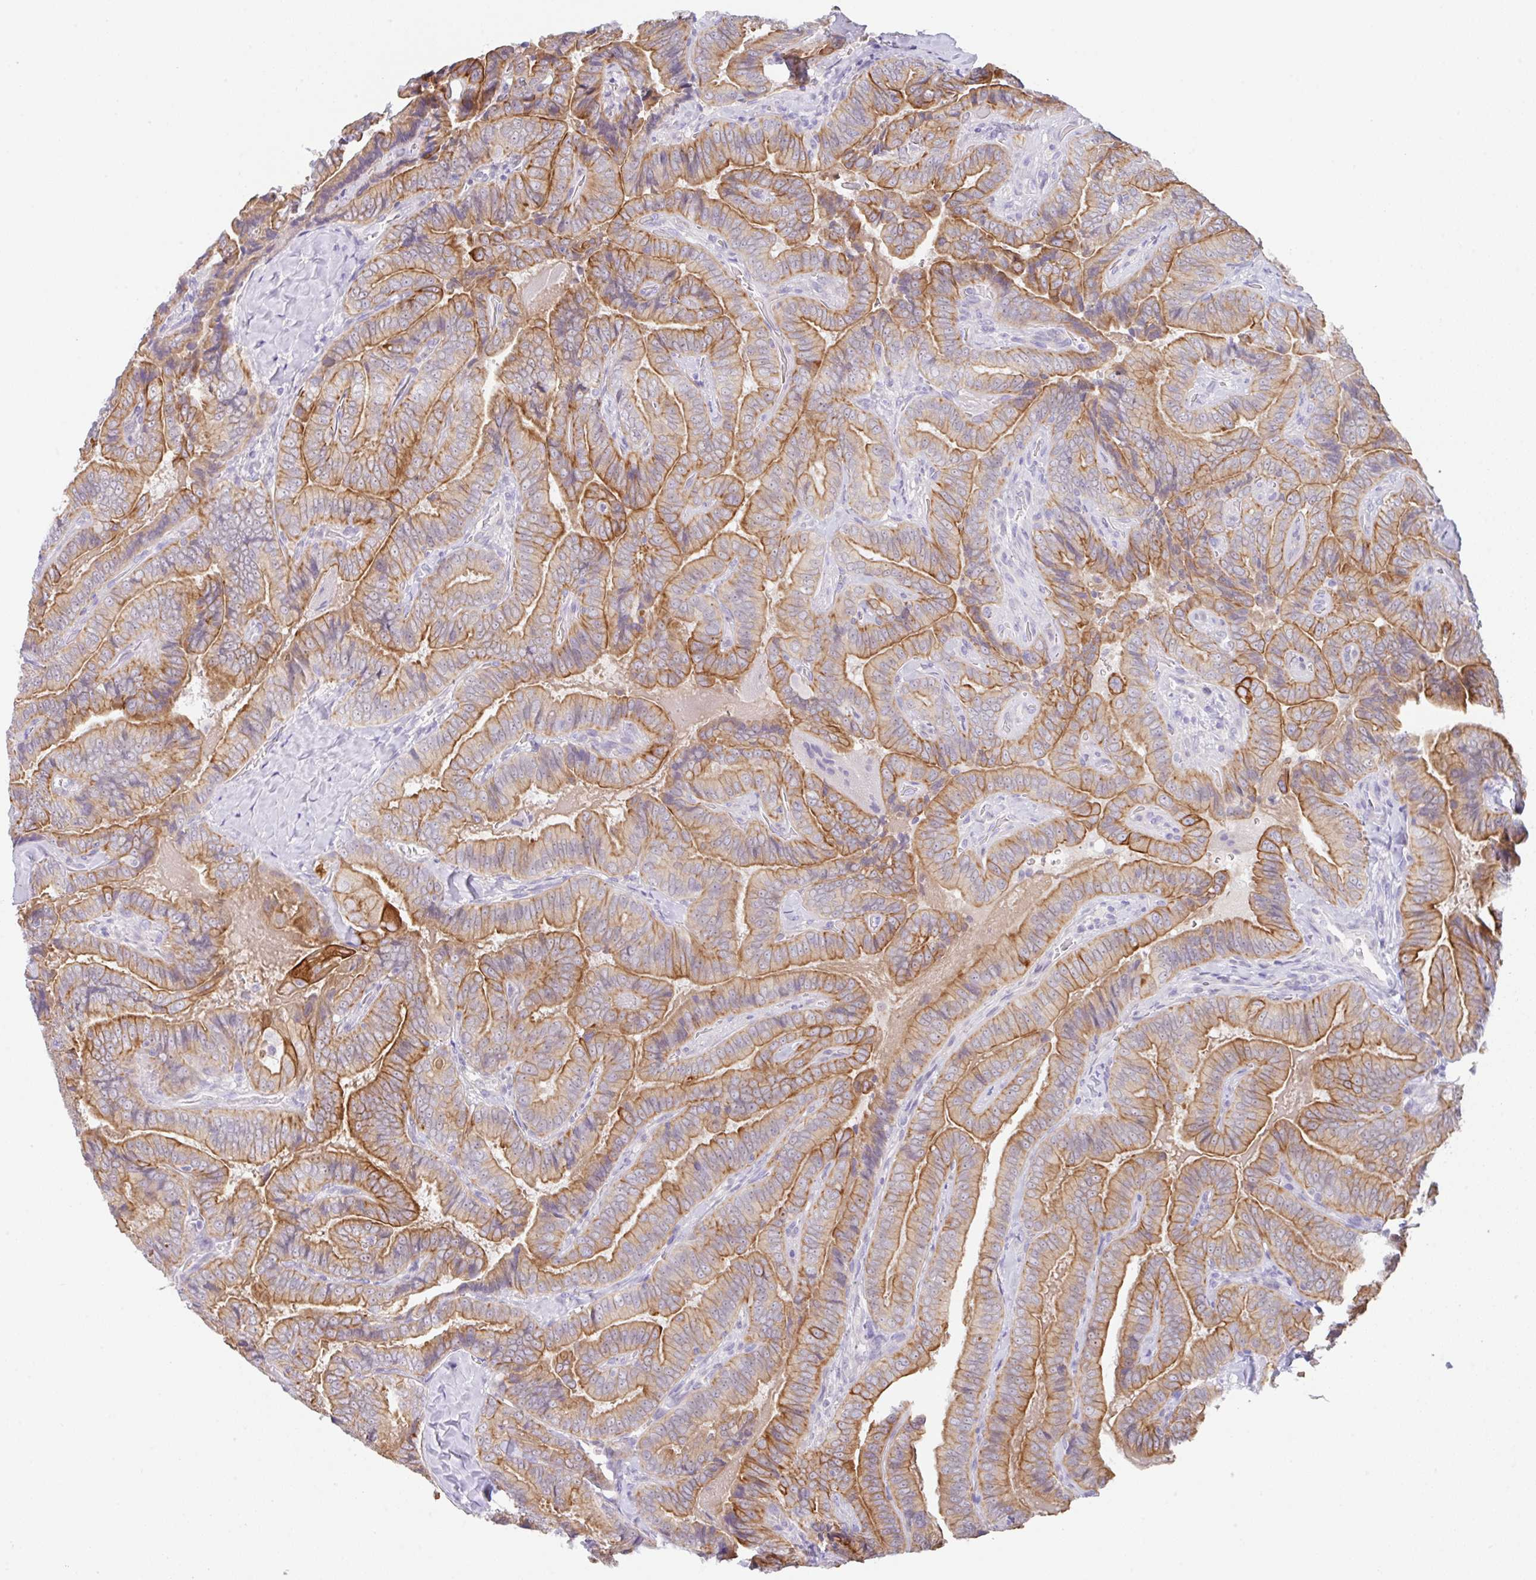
{"staining": {"intensity": "moderate", "quantity": "25%-75%", "location": "cytoplasmic/membranous"}, "tissue": "thyroid cancer", "cell_type": "Tumor cells", "image_type": "cancer", "snomed": [{"axis": "morphology", "description": "Papillary adenocarcinoma, NOS"}, {"axis": "topography", "description": "Thyroid gland"}], "caption": "DAB (3,3'-diaminobenzidine) immunohistochemical staining of human papillary adenocarcinoma (thyroid) demonstrates moderate cytoplasmic/membranous protein expression in about 25%-75% of tumor cells.", "gene": "TRAF4", "patient": {"sex": "male", "age": 61}}